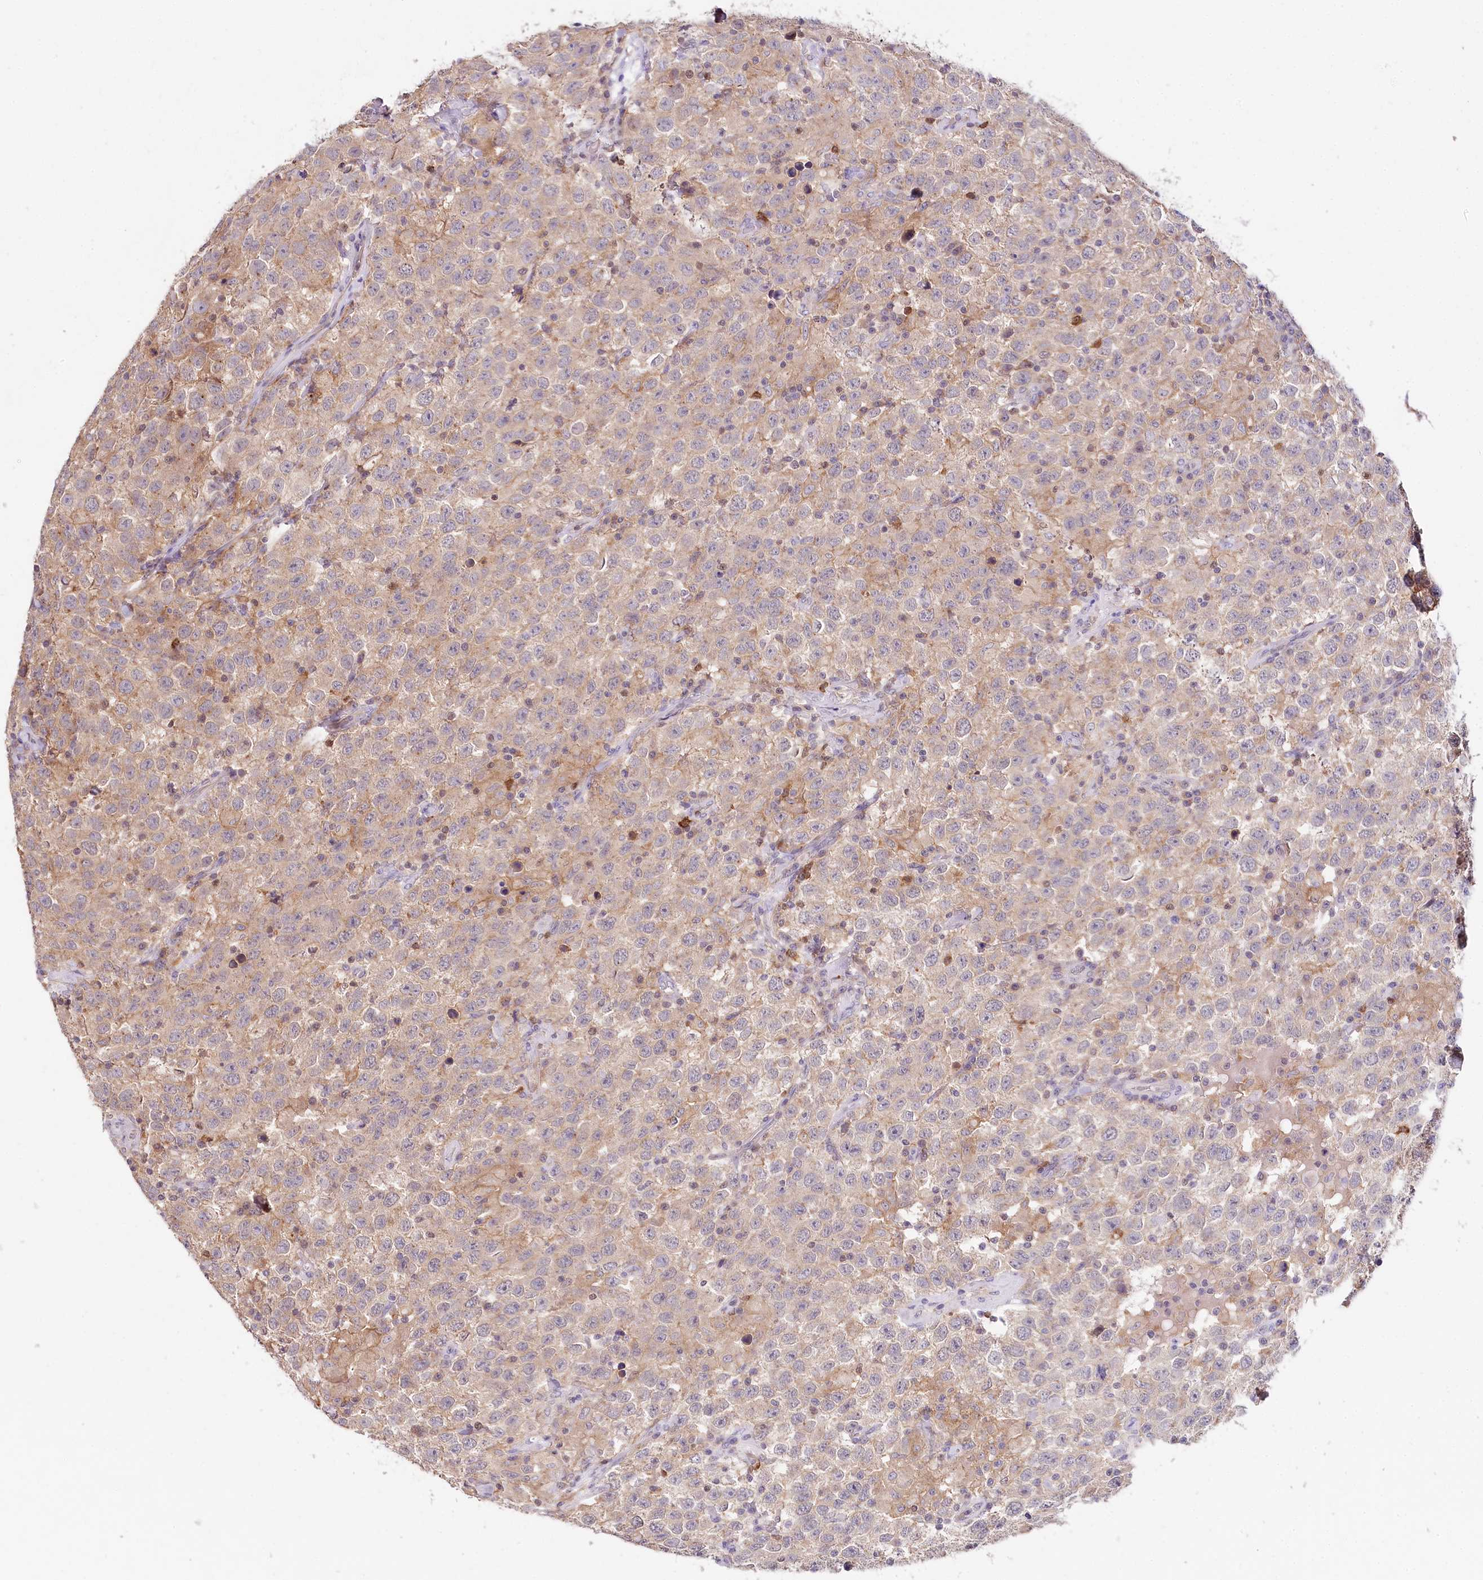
{"staining": {"intensity": "weak", "quantity": "25%-75%", "location": "cytoplasmic/membranous"}, "tissue": "testis cancer", "cell_type": "Tumor cells", "image_type": "cancer", "snomed": [{"axis": "morphology", "description": "Seminoma, NOS"}, {"axis": "topography", "description": "Testis"}], "caption": "Immunohistochemistry (DAB) staining of testis cancer shows weak cytoplasmic/membranous protein staining in approximately 25%-75% of tumor cells.", "gene": "DAPK1", "patient": {"sex": "male", "age": 41}}